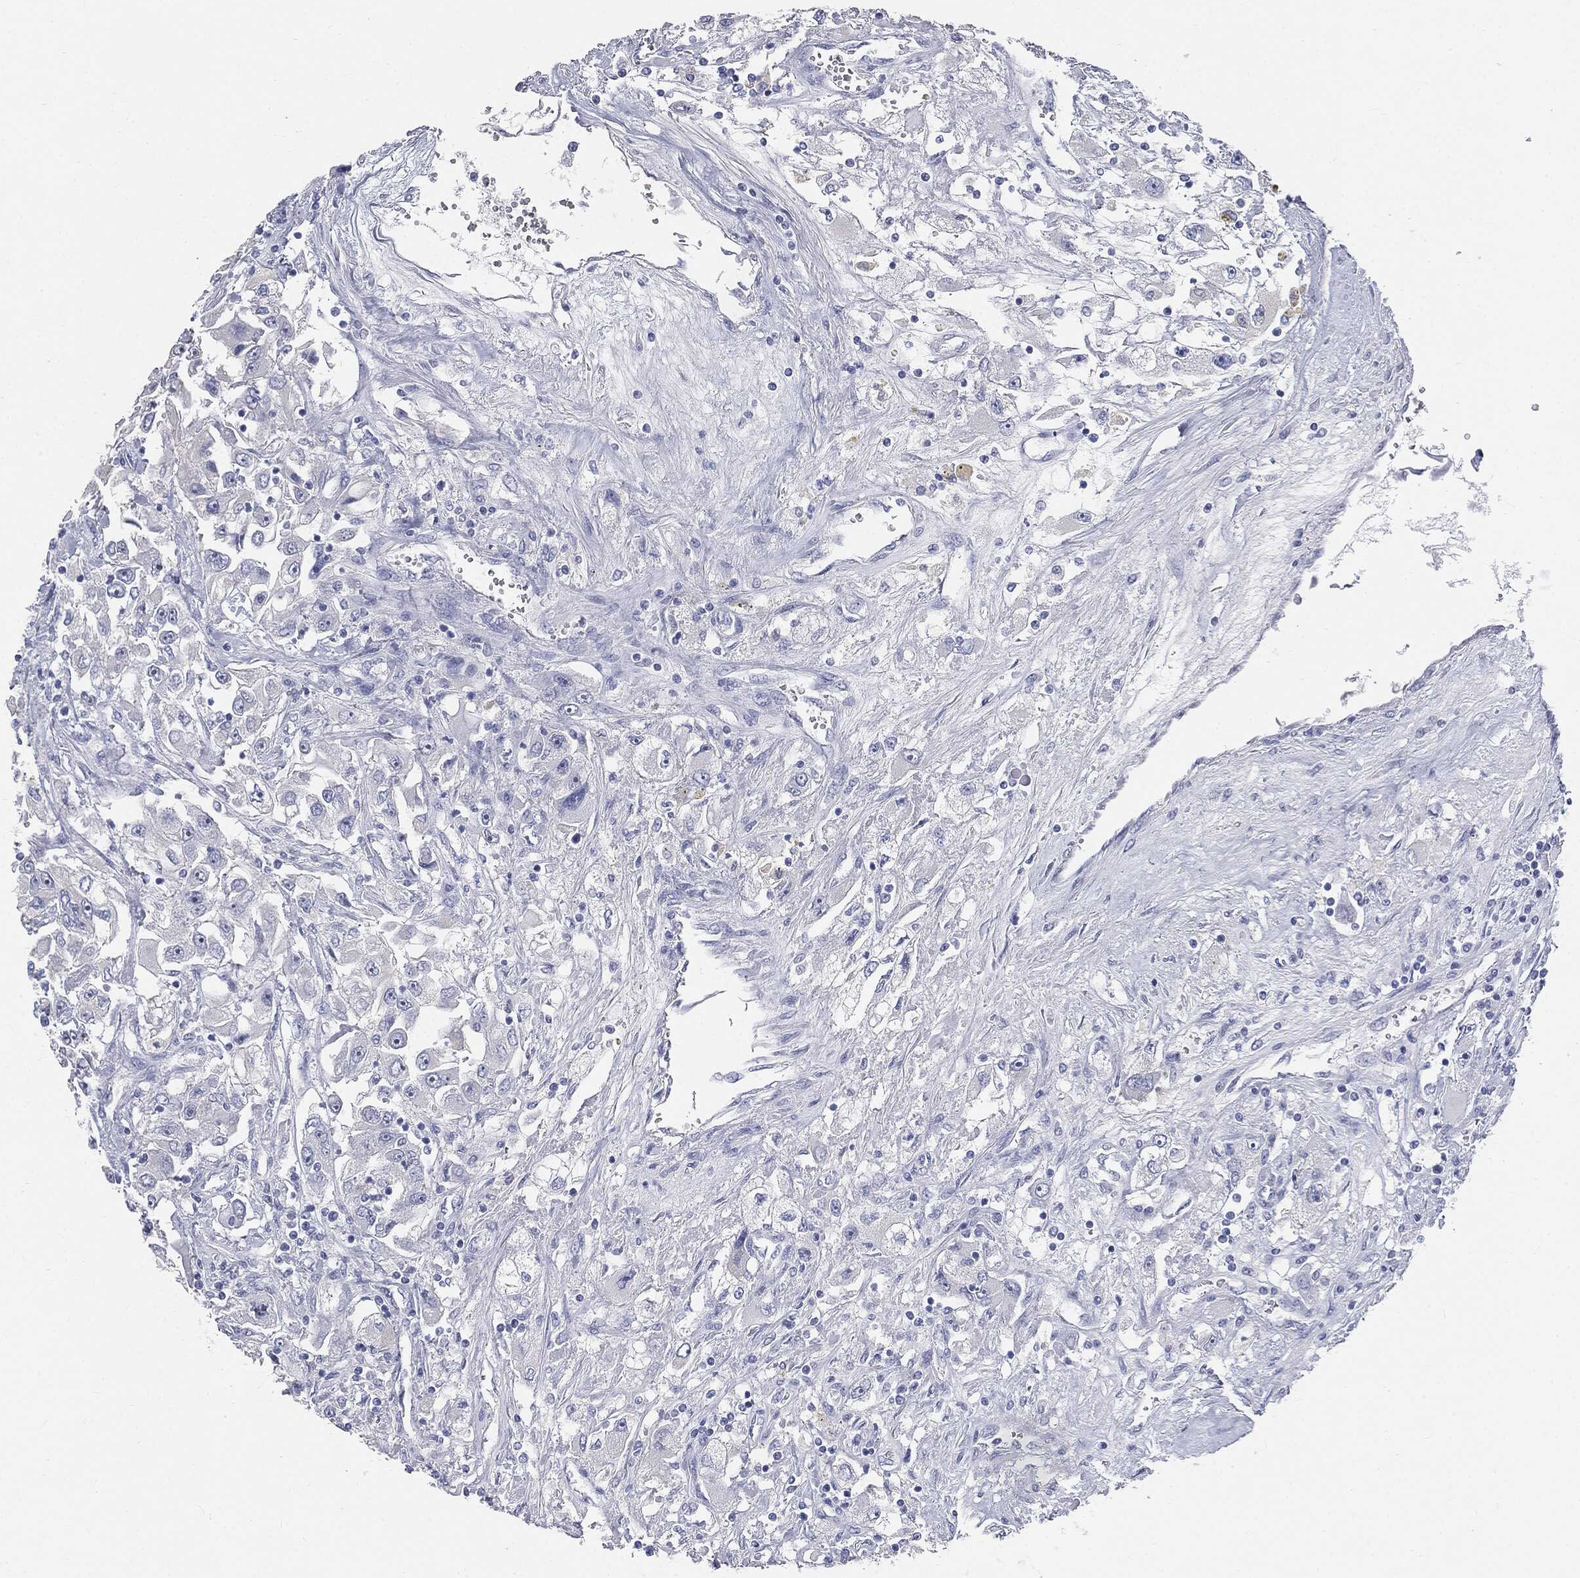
{"staining": {"intensity": "negative", "quantity": "none", "location": "none"}, "tissue": "renal cancer", "cell_type": "Tumor cells", "image_type": "cancer", "snomed": [{"axis": "morphology", "description": "Adenocarcinoma, NOS"}, {"axis": "topography", "description": "Kidney"}], "caption": "This is an immunohistochemistry photomicrograph of adenocarcinoma (renal). There is no expression in tumor cells.", "gene": "CUZD1", "patient": {"sex": "female", "age": 52}}